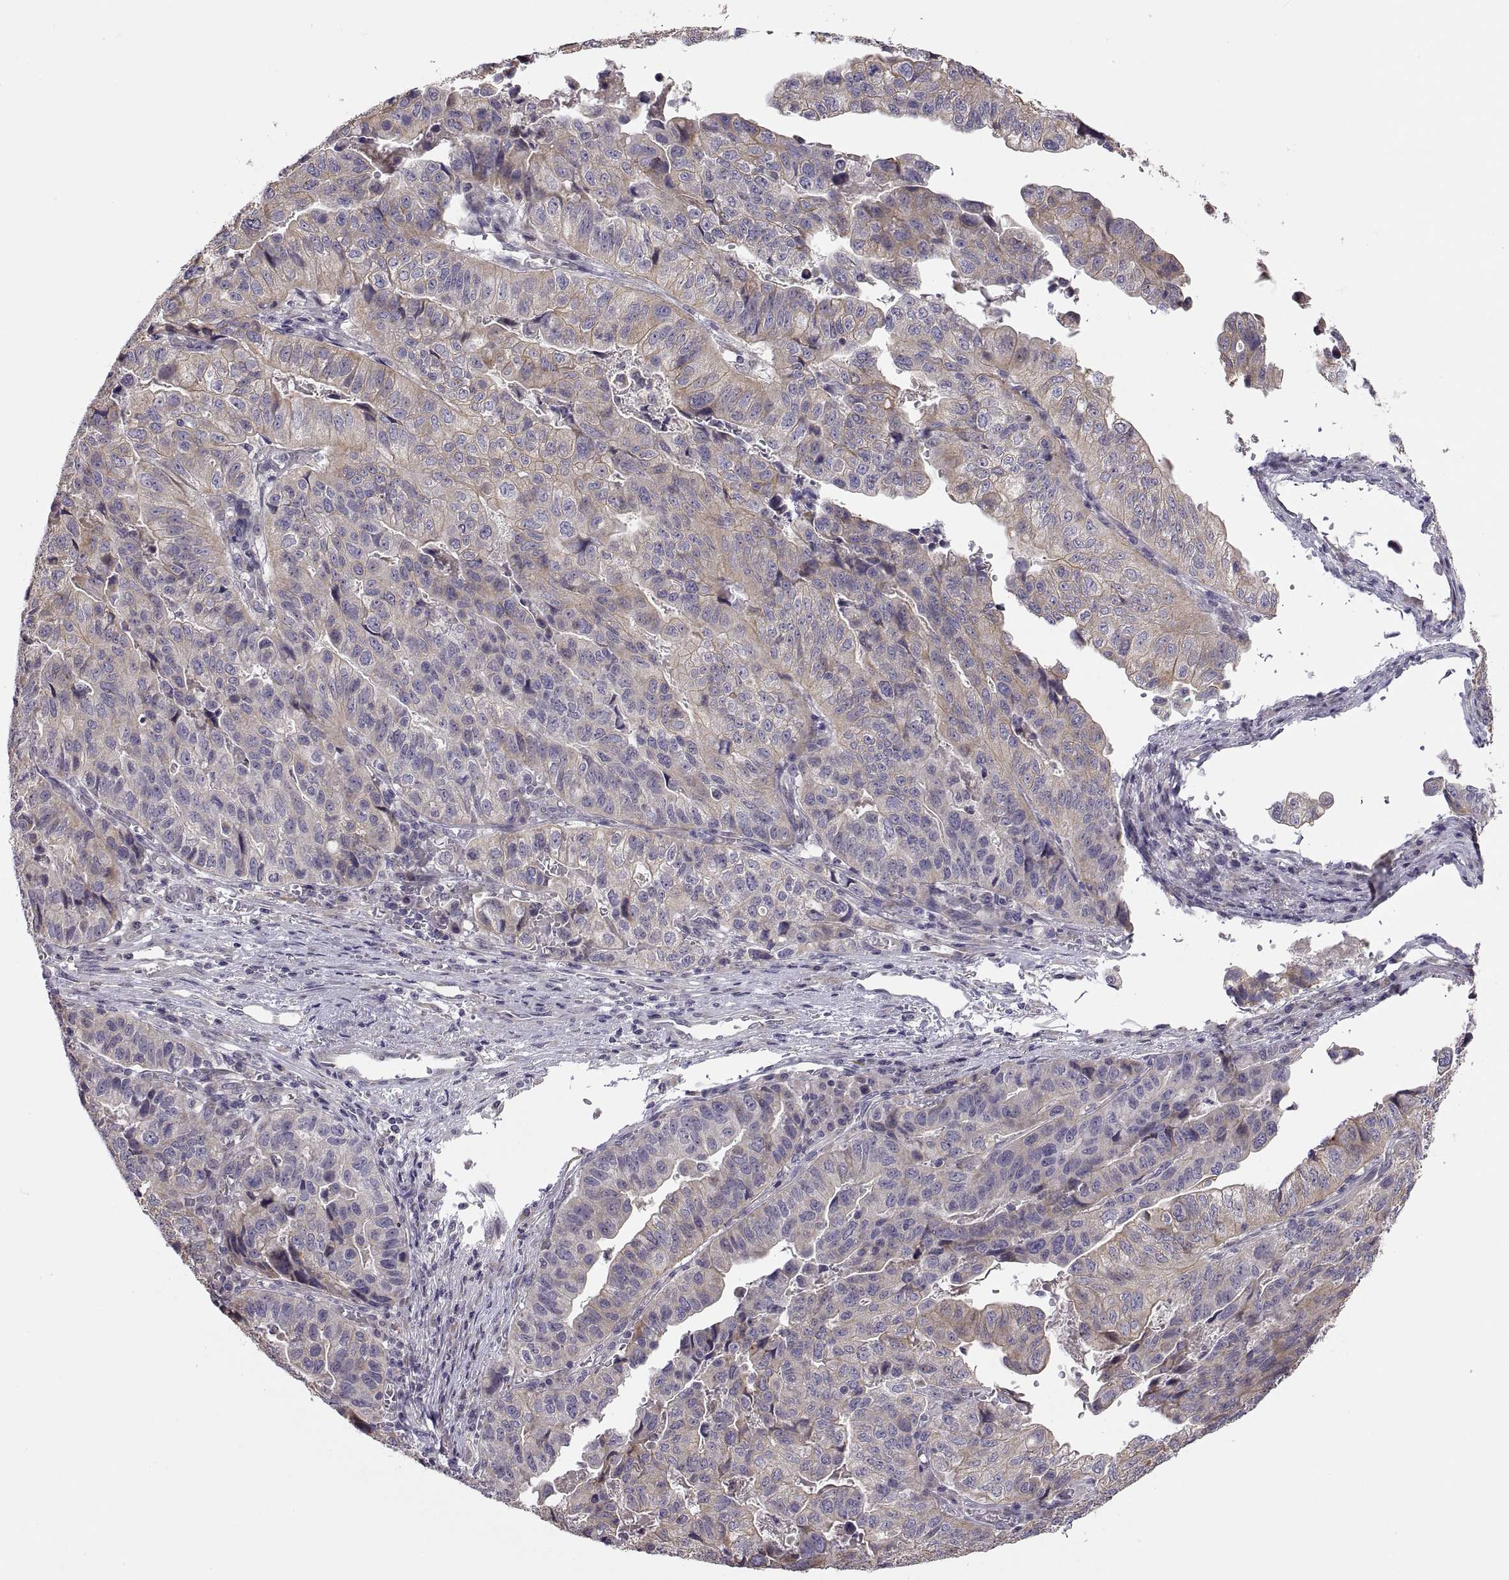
{"staining": {"intensity": "weak", "quantity": ">75%", "location": "cytoplasmic/membranous"}, "tissue": "stomach cancer", "cell_type": "Tumor cells", "image_type": "cancer", "snomed": [{"axis": "morphology", "description": "Adenocarcinoma, NOS"}, {"axis": "topography", "description": "Stomach, upper"}], "caption": "The histopathology image shows staining of stomach adenocarcinoma, revealing weak cytoplasmic/membranous protein expression (brown color) within tumor cells.", "gene": "ACSBG2", "patient": {"sex": "female", "age": 67}}